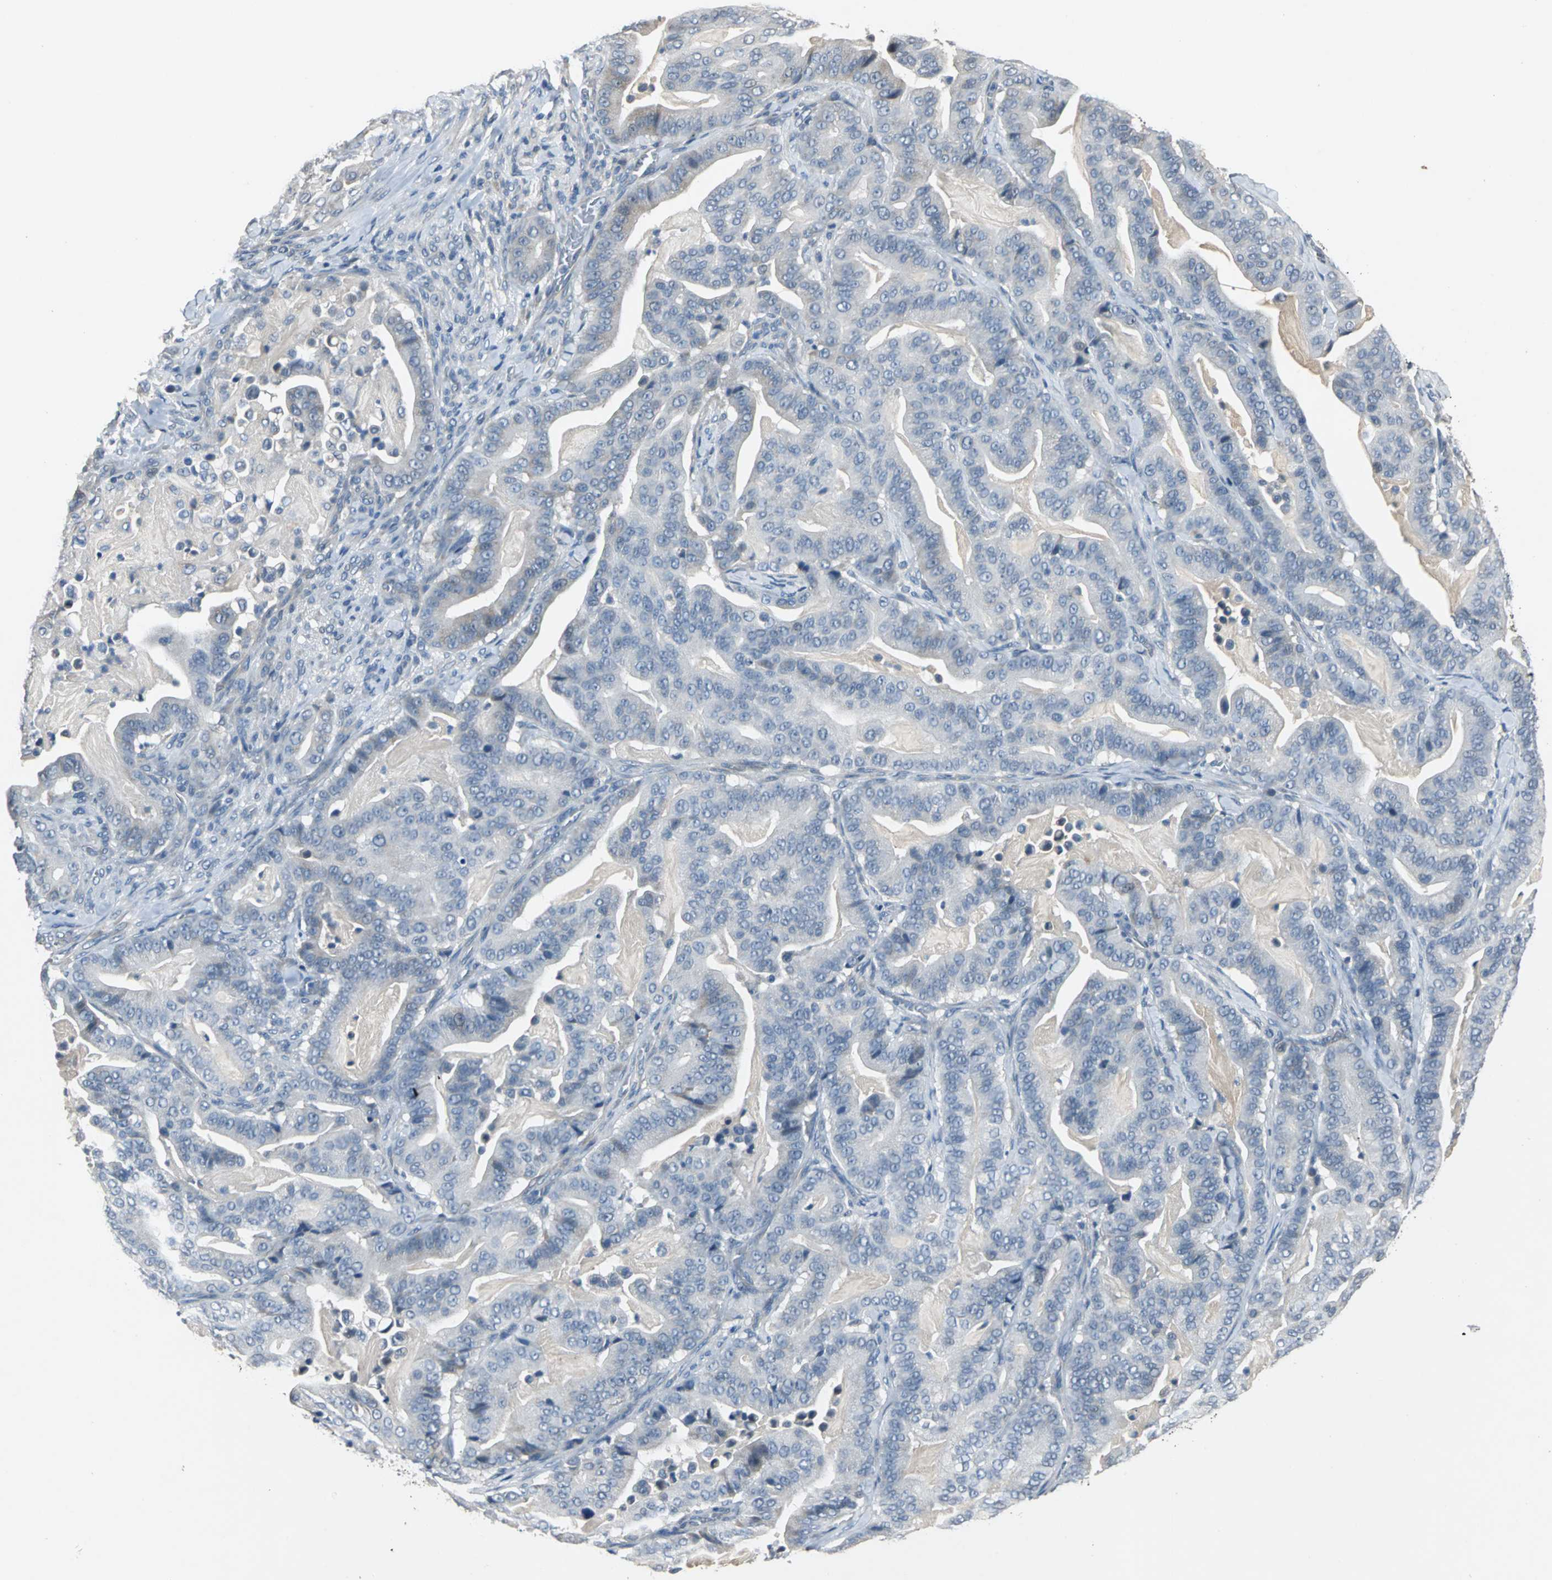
{"staining": {"intensity": "weak", "quantity": "<25%", "location": "cytoplasmic/membranous"}, "tissue": "pancreatic cancer", "cell_type": "Tumor cells", "image_type": "cancer", "snomed": [{"axis": "morphology", "description": "Adenocarcinoma, NOS"}, {"axis": "topography", "description": "Pancreas"}], "caption": "A high-resolution micrograph shows IHC staining of pancreatic cancer (adenocarcinoma), which shows no significant positivity in tumor cells.", "gene": "JADE3", "patient": {"sex": "male", "age": 63}}